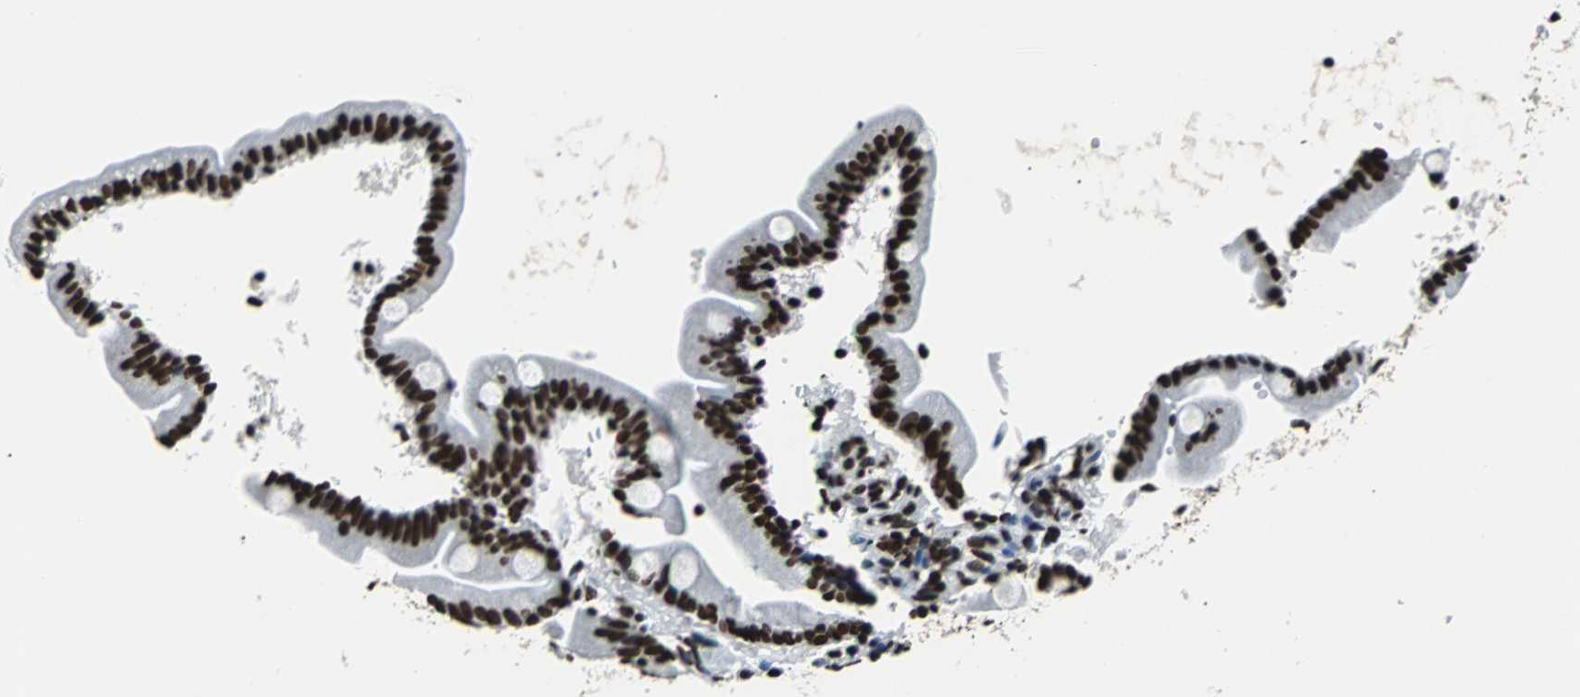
{"staining": {"intensity": "strong", "quantity": ">75%", "location": "nuclear"}, "tissue": "duodenum", "cell_type": "Glandular cells", "image_type": "normal", "snomed": [{"axis": "morphology", "description": "Normal tissue, NOS"}, {"axis": "topography", "description": "Duodenum"}], "caption": "Strong nuclear staining is appreciated in approximately >75% of glandular cells in benign duodenum. (DAB IHC with brightfield microscopy, high magnification).", "gene": "FUBP1", "patient": {"sex": "male", "age": 54}}